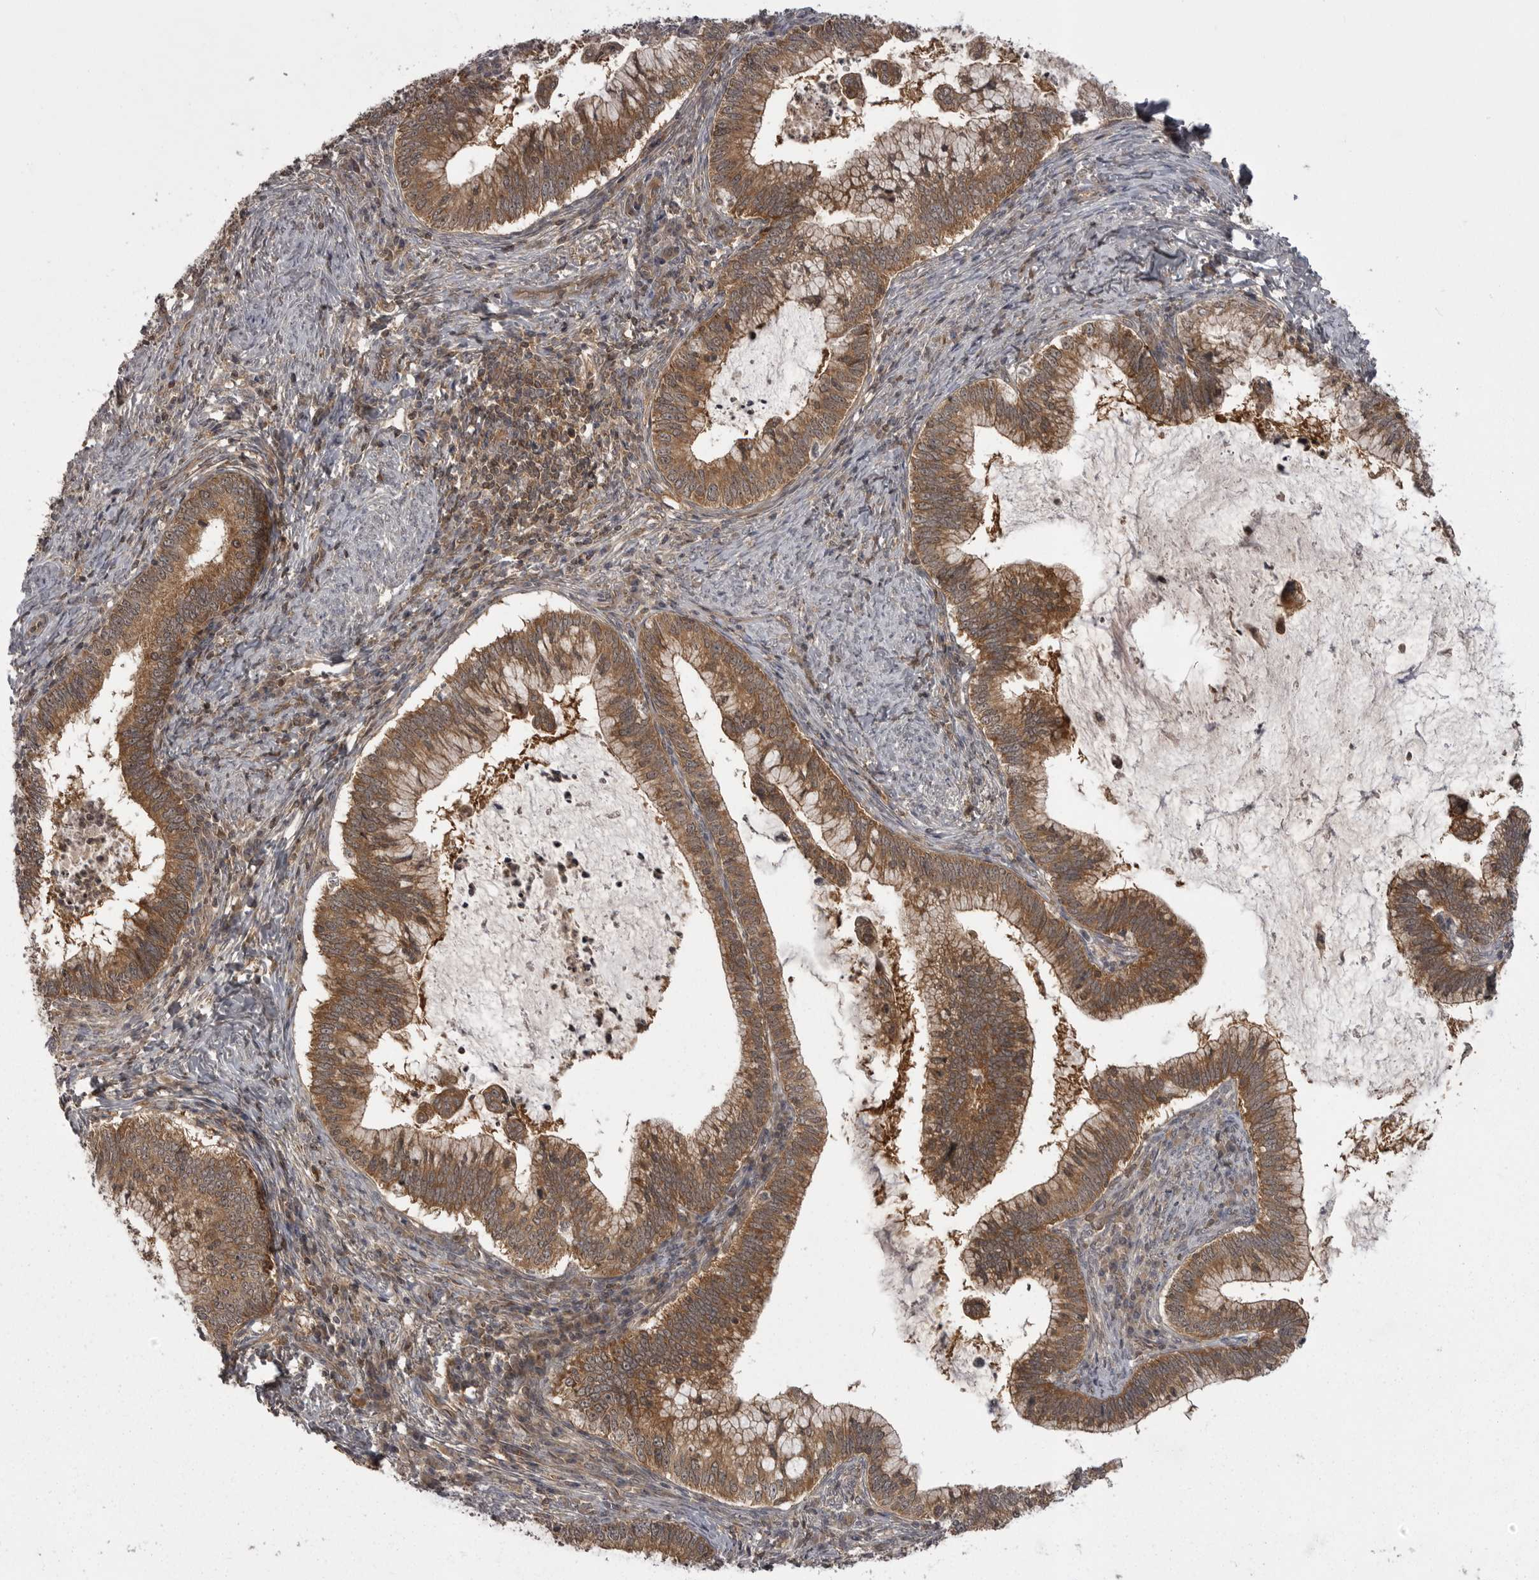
{"staining": {"intensity": "moderate", "quantity": ">75%", "location": "cytoplasmic/membranous"}, "tissue": "cervical cancer", "cell_type": "Tumor cells", "image_type": "cancer", "snomed": [{"axis": "morphology", "description": "Adenocarcinoma, NOS"}, {"axis": "topography", "description": "Cervix"}], "caption": "Moderate cytoplasmic/membranous positivity is present in approximately >75% of tumor cells in adenocarcinoma (cervical).", "gene": "STK24", "patient": {"sex": "female", "age": 36}}